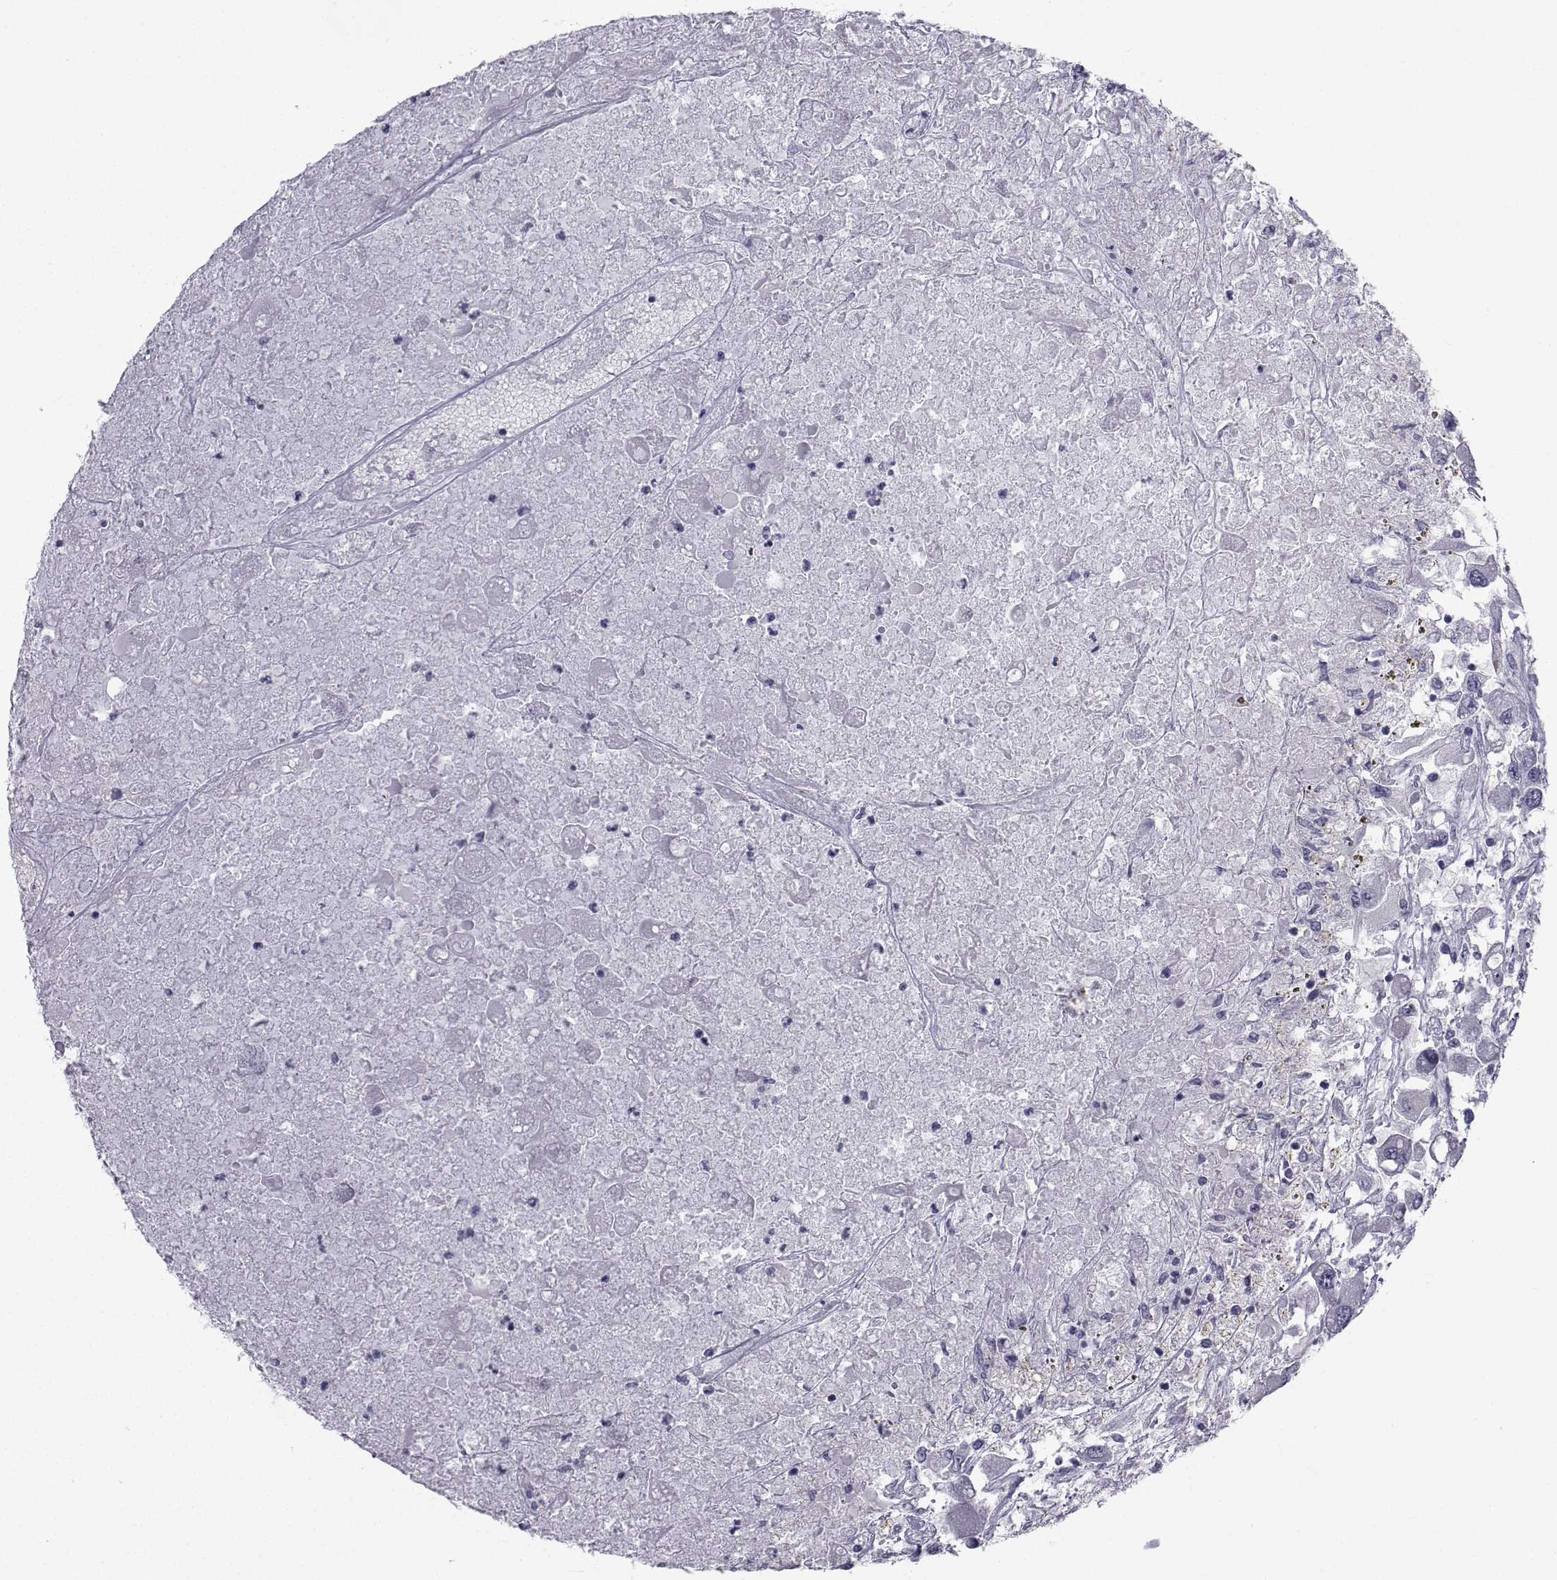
{"staining": {"intensity": "negative", "quantity": "none", "location": "none"}, "tissue": "renal cancer", "cell_type": "Tumor cells", "image_type": "cancer", "snomed": [{"axis": "morphology", "description": "Adenocarcinoma, NOS"}, {"axis": "topography", "description": "Kidney"}], "caption": "This is an immunohistochemistry photomicrograph of human renal cancer (adenocarcinoma). There is no positivity in tumor cells.", "gene": "FDXR", "patient": {"sex": "female", "age": 67}}